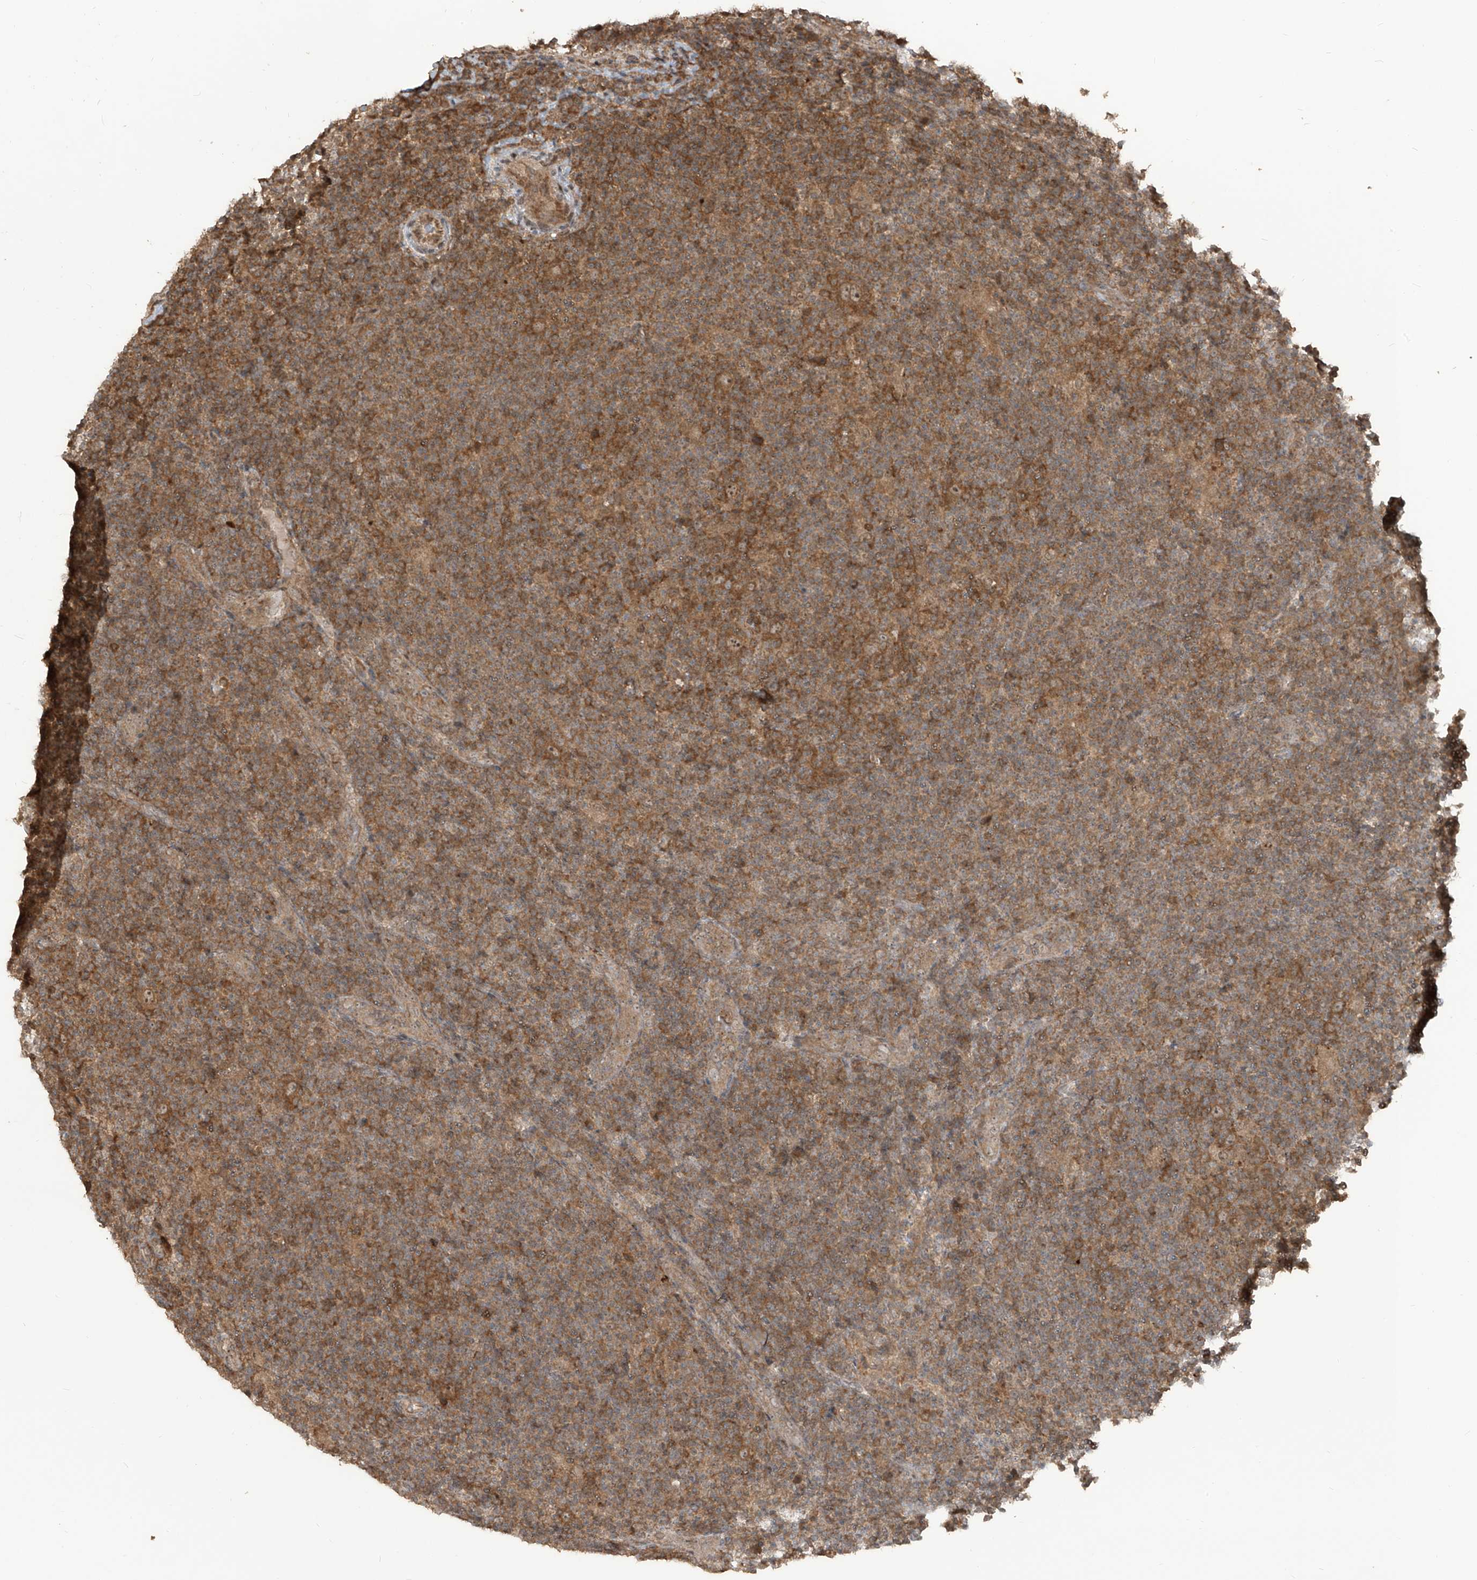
{"staining": {"intensity": "moderate", "quantity": ">75%", "location": "cytoplasmic/membranous,nuclear"}, "tissue": "lymphoma", "cell_type": "Tumor cells", "image_type": "cancer", "snomed": [{"axis": "morphology", "description": "Hodgkin's disease, NOS"}, {"axis": "topography", "description": "Lymph node"}], "caption": "High-magnification brightfield microscopy of Hodgkin's disease stained with DAB (brown) and counterstained with hematoxylin (blue). tumor cells exhibit moderate cytoplasmic/membranous and nuclear positivity is seen in approximately>75% of cells. The staining was performed using DAB to visualize the protein expression in brown, while the nuclei were stained in blue with hematoxylin (Magnification: 20x).", "gene": "CARF", "patient": {"sex": "female", "age": 57}}